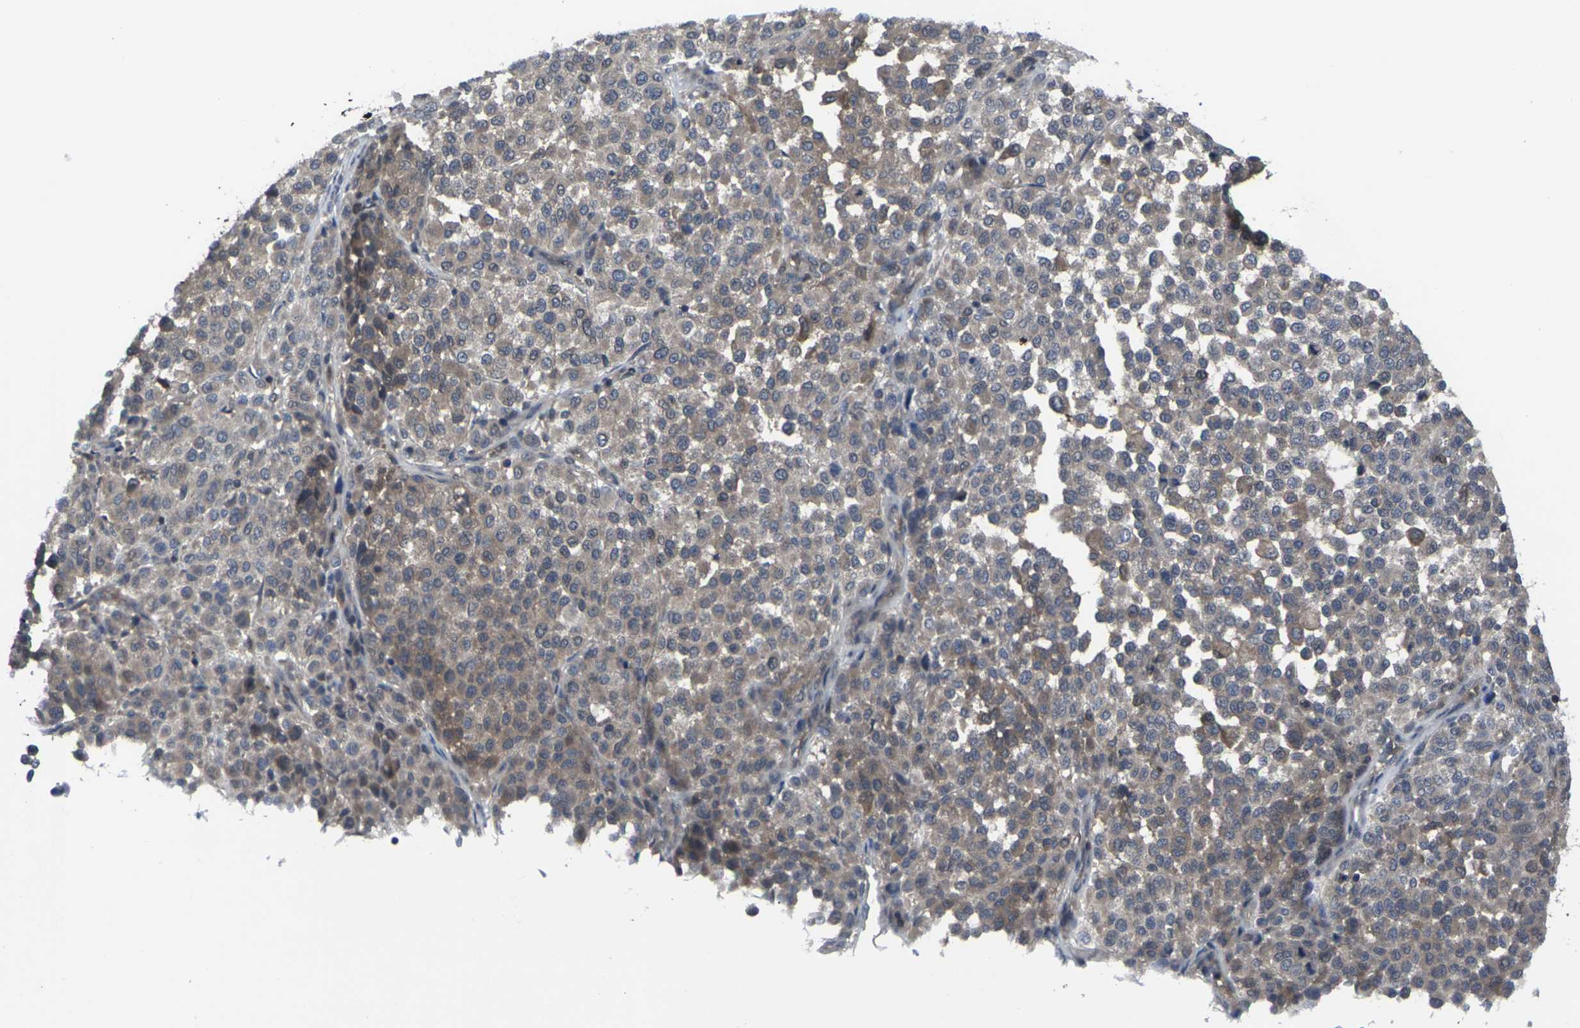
{"staining": {"intensity": "moderate", "quantity": ">75%", "location": "cytoplasmic/membranous"}, "tissue": "melanoma", "cell_type": "Tumor cells", "image_type": "cancer", "snomed": [{"axis": "morphology", "description": "Malignant melanoma, Metastatic site"}, {"axis": "topography", "description": "Pancreas"}], "caption": "A photomicrograph showing moderate cytoplasmic/membranous staining in about >75% of tumor cells in malignant melanoma (metastatic site), as visualized by brown immunohistochemical staining.", "gene": "HPRT1", "patient": {"sex": "female", "age": 30}}